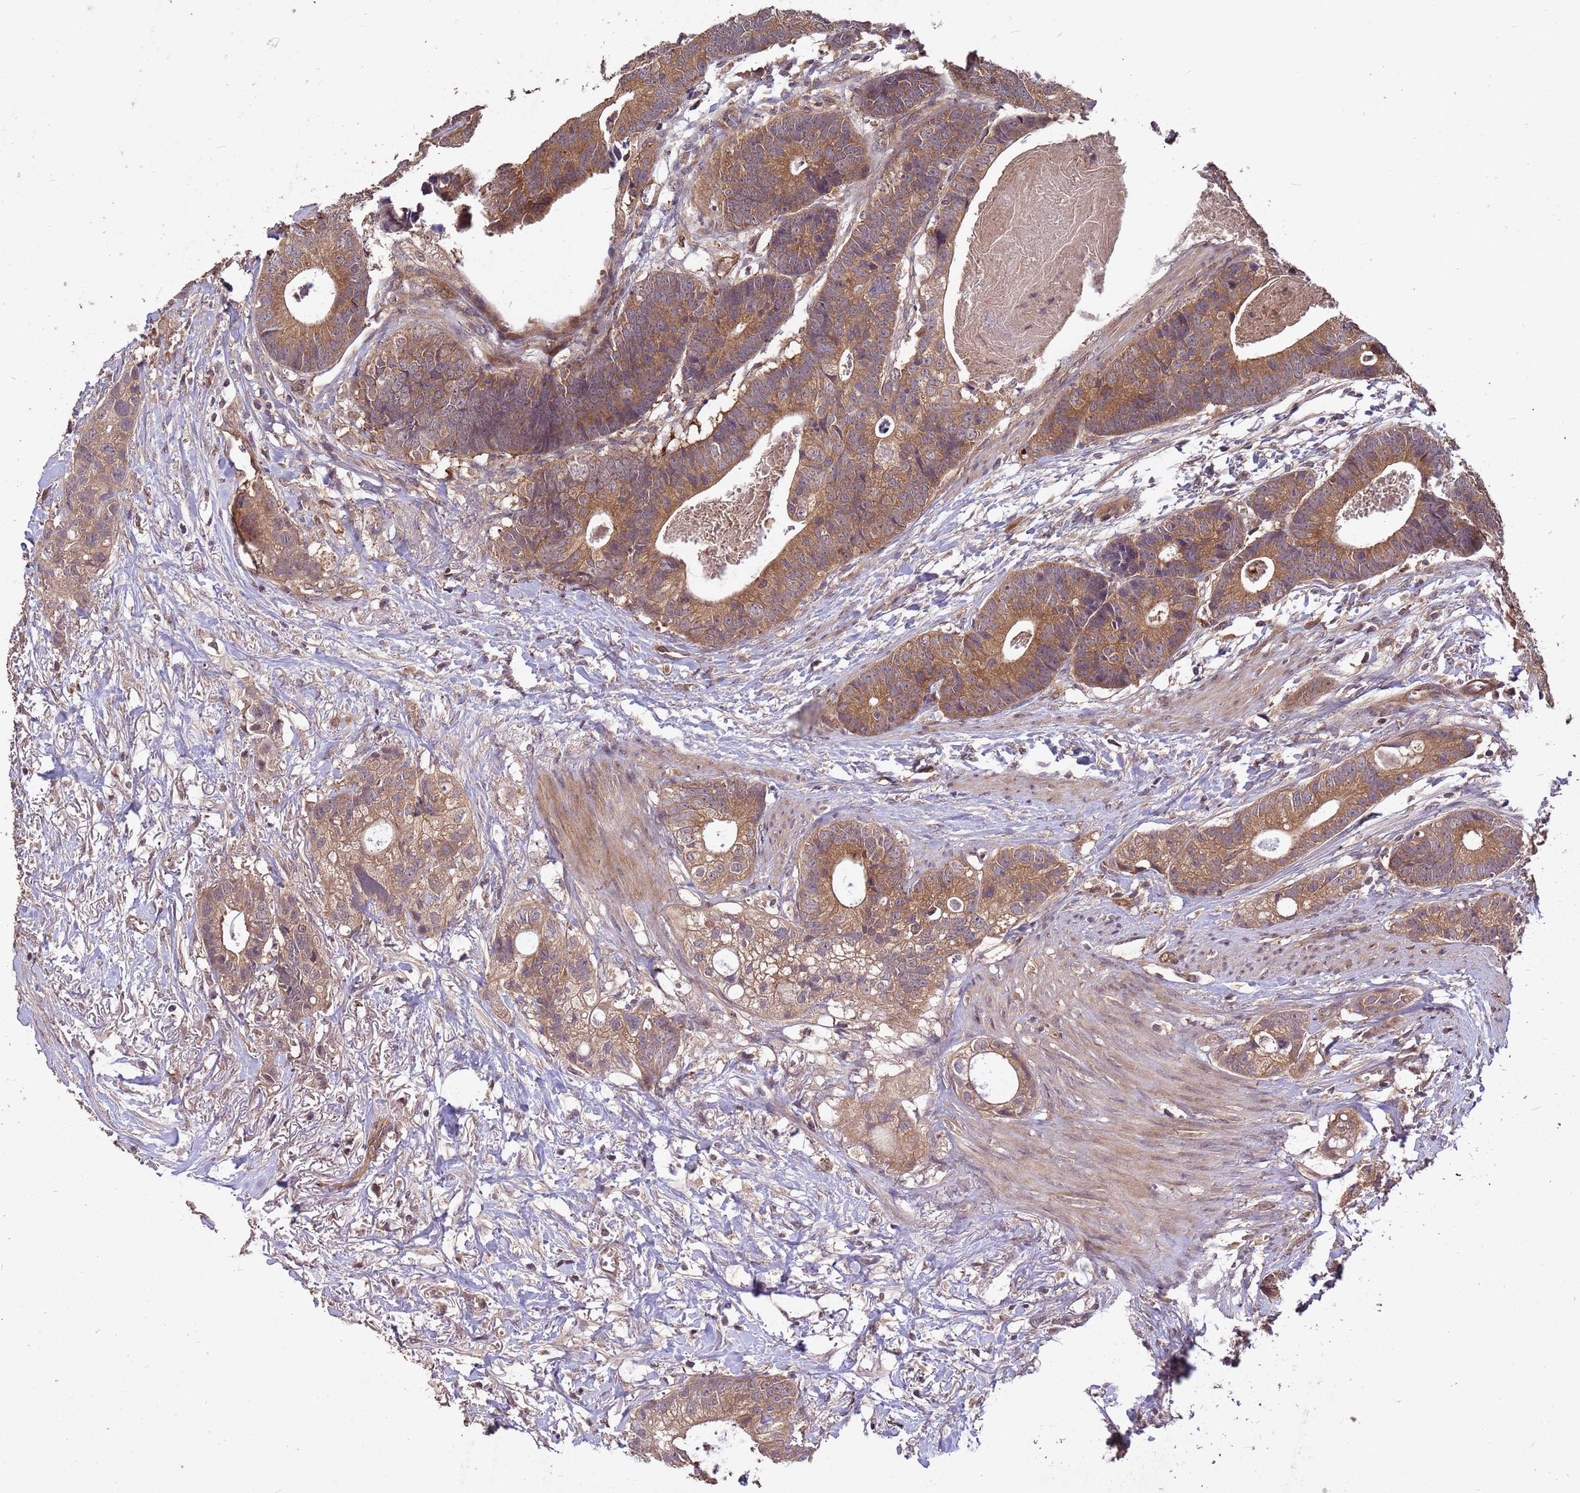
{"staining": {"intensity": "moderate", "quantity": ">75%", "location": "cytoplasmic/membranous"}, "tissue": "colorectal cancer", "cell_type": "Tumor cells", "image_type": "cancer", "snomed": [{"axis": "morphology", "description": "Adenocarcinoma, NOS"}, {"axis": "topography", "description": "Colon"}], "caption": "Immunohistochemistry (IHC) staining of colorectal adenocarcinoma, which exhibits medium levels of moderate cytoplasmic/membranous expression in about >75% of tumor cells indicating moderate cytoplasmic/membranous protein positivity. The staining was performed using DAB (brown) for protein detection and nuclei were counterstained in hematoxylin (blue).", "gene": "PPP2CB", "patient": {"sex": "female", "age": 57}}